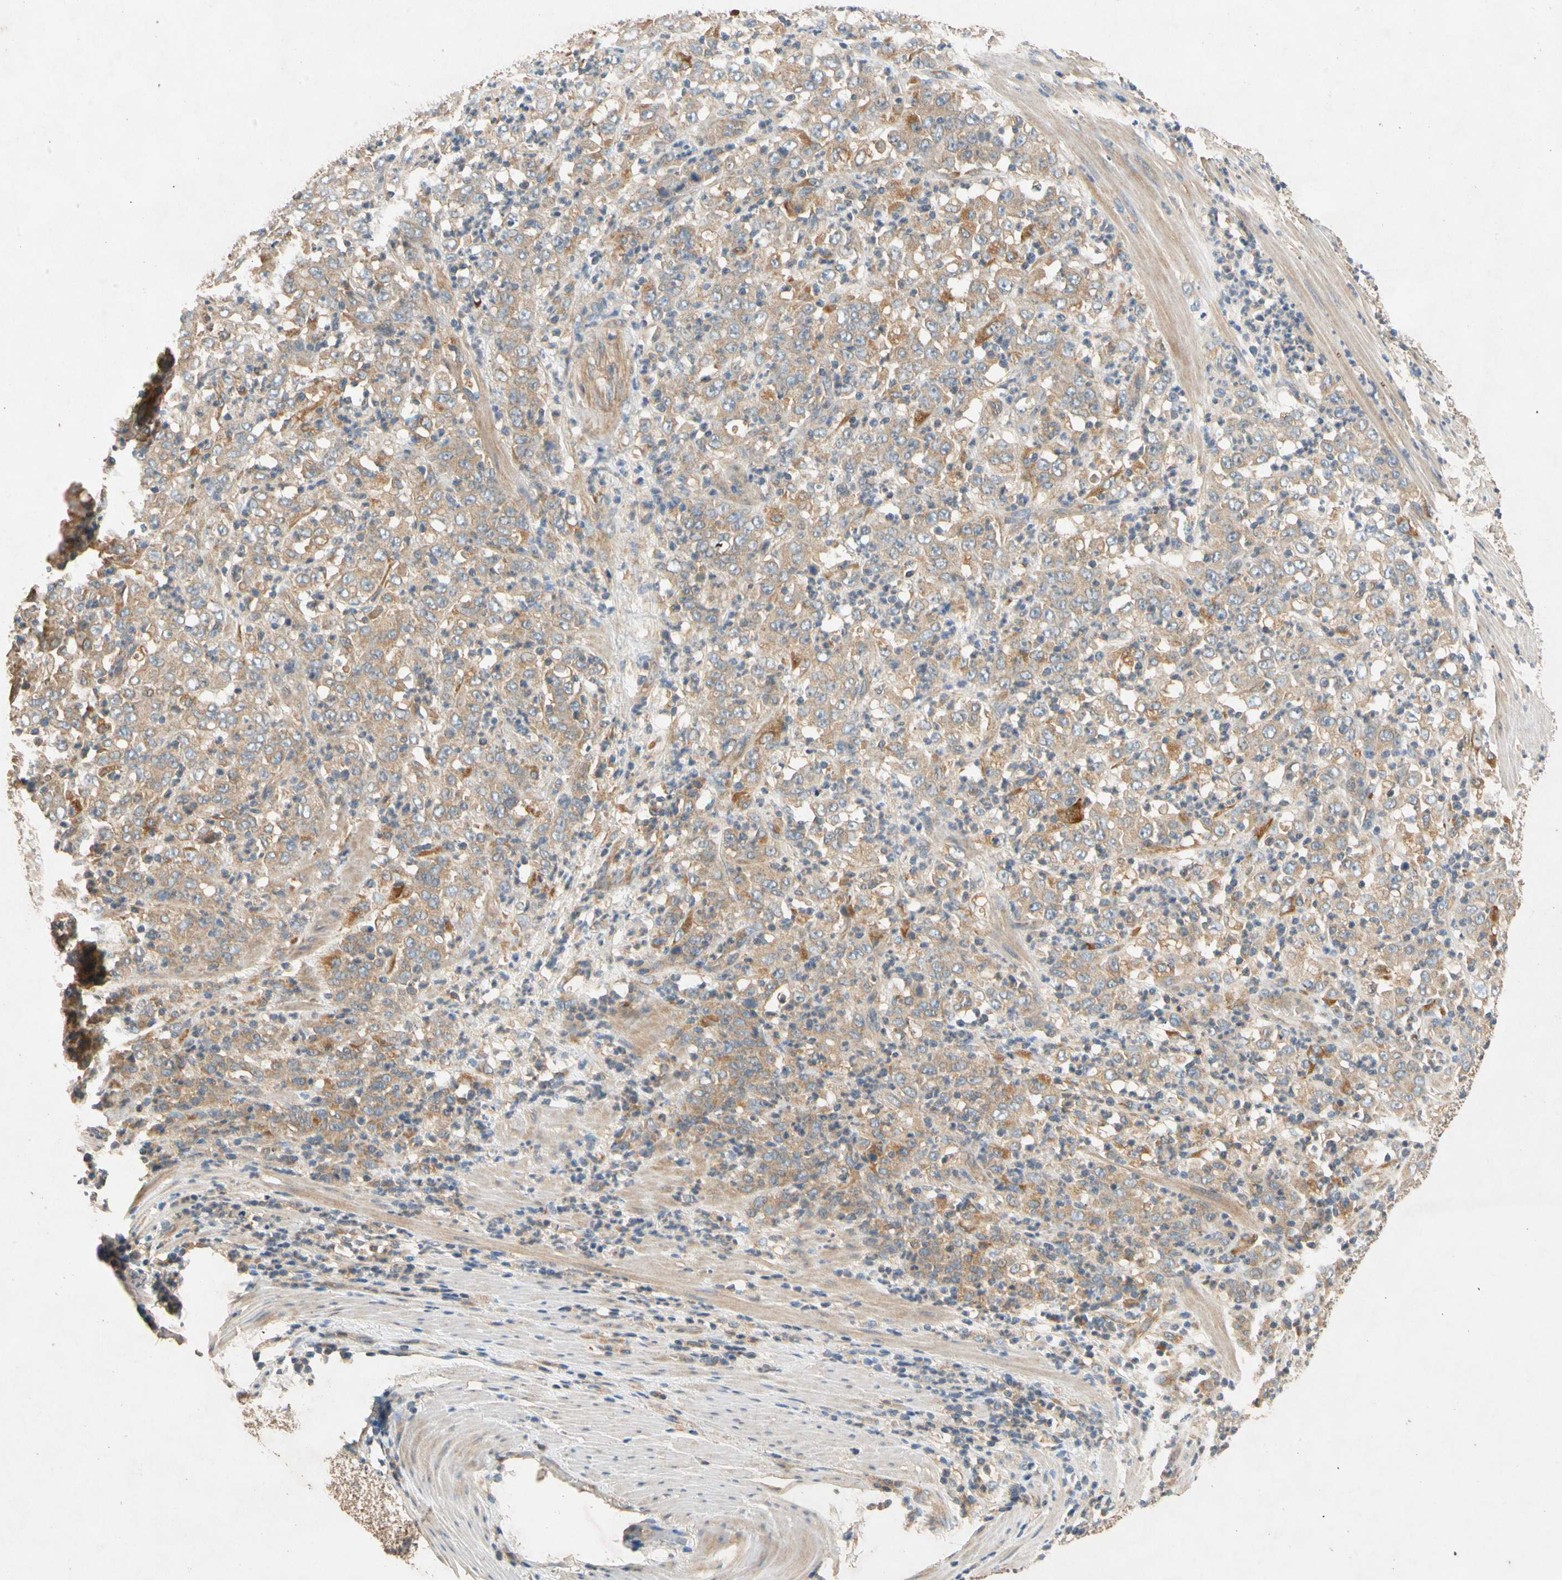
{"staining": {"intensity": "weak", "quantity": "25%-75%", "location": "cytoplasmic/membranous"}, "tissue": "stomach cancer", "cell_type": "Tumor cells", "image_type": "cancer", "snomed": [{"axis": "morphology", "description": "Adenocarcinoma, NOS"}, {"axis": "topography", "description": "Stomach, lower"}], "caption": "Stomach cancer tissue demonstrates weak cytoplasmic/membranous expression in approximately 25%-75% of tumor cells, visualized by immunohistochemistry.", "gene": "USP46", "patient": {"sex": "female", "age": 71}}